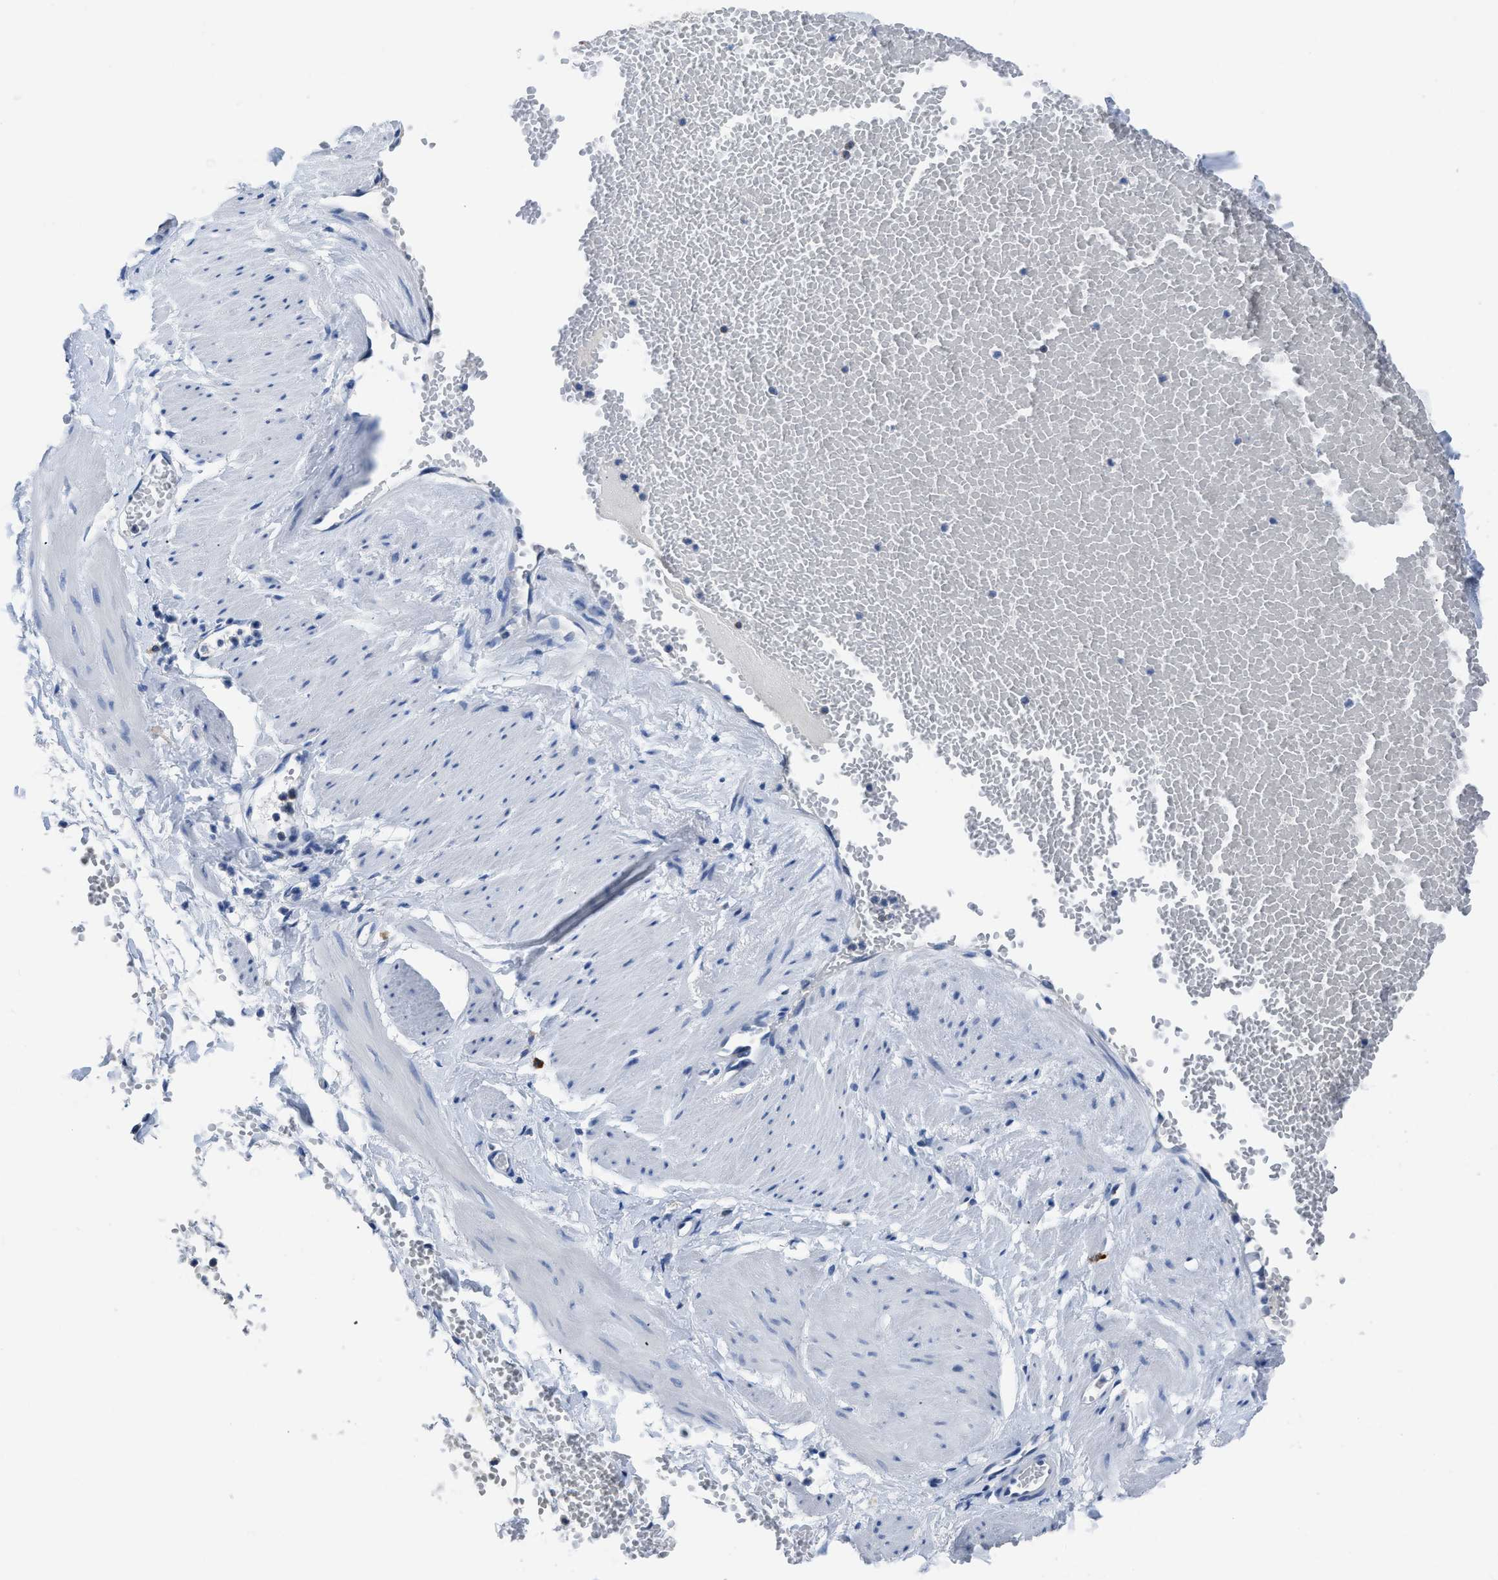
{"staining": {"intensity": "negative", "quantity": "none", "location": "none"}, "tissue": "adipose tissue", "cell_type": "Adipocytes", "image_type": "normal", "snomed": [{"axis": "morphology", "description": "Normal tissue, NOS"}, {"axis": "topography", "description": "Soft tissue"}], "caption": "Adipose tissue stained for a protein using immunohistochemistry exhibits no positivity adipocytes.", "gene": "ETFA", "patient": {"sex": "male", "age": 72}}